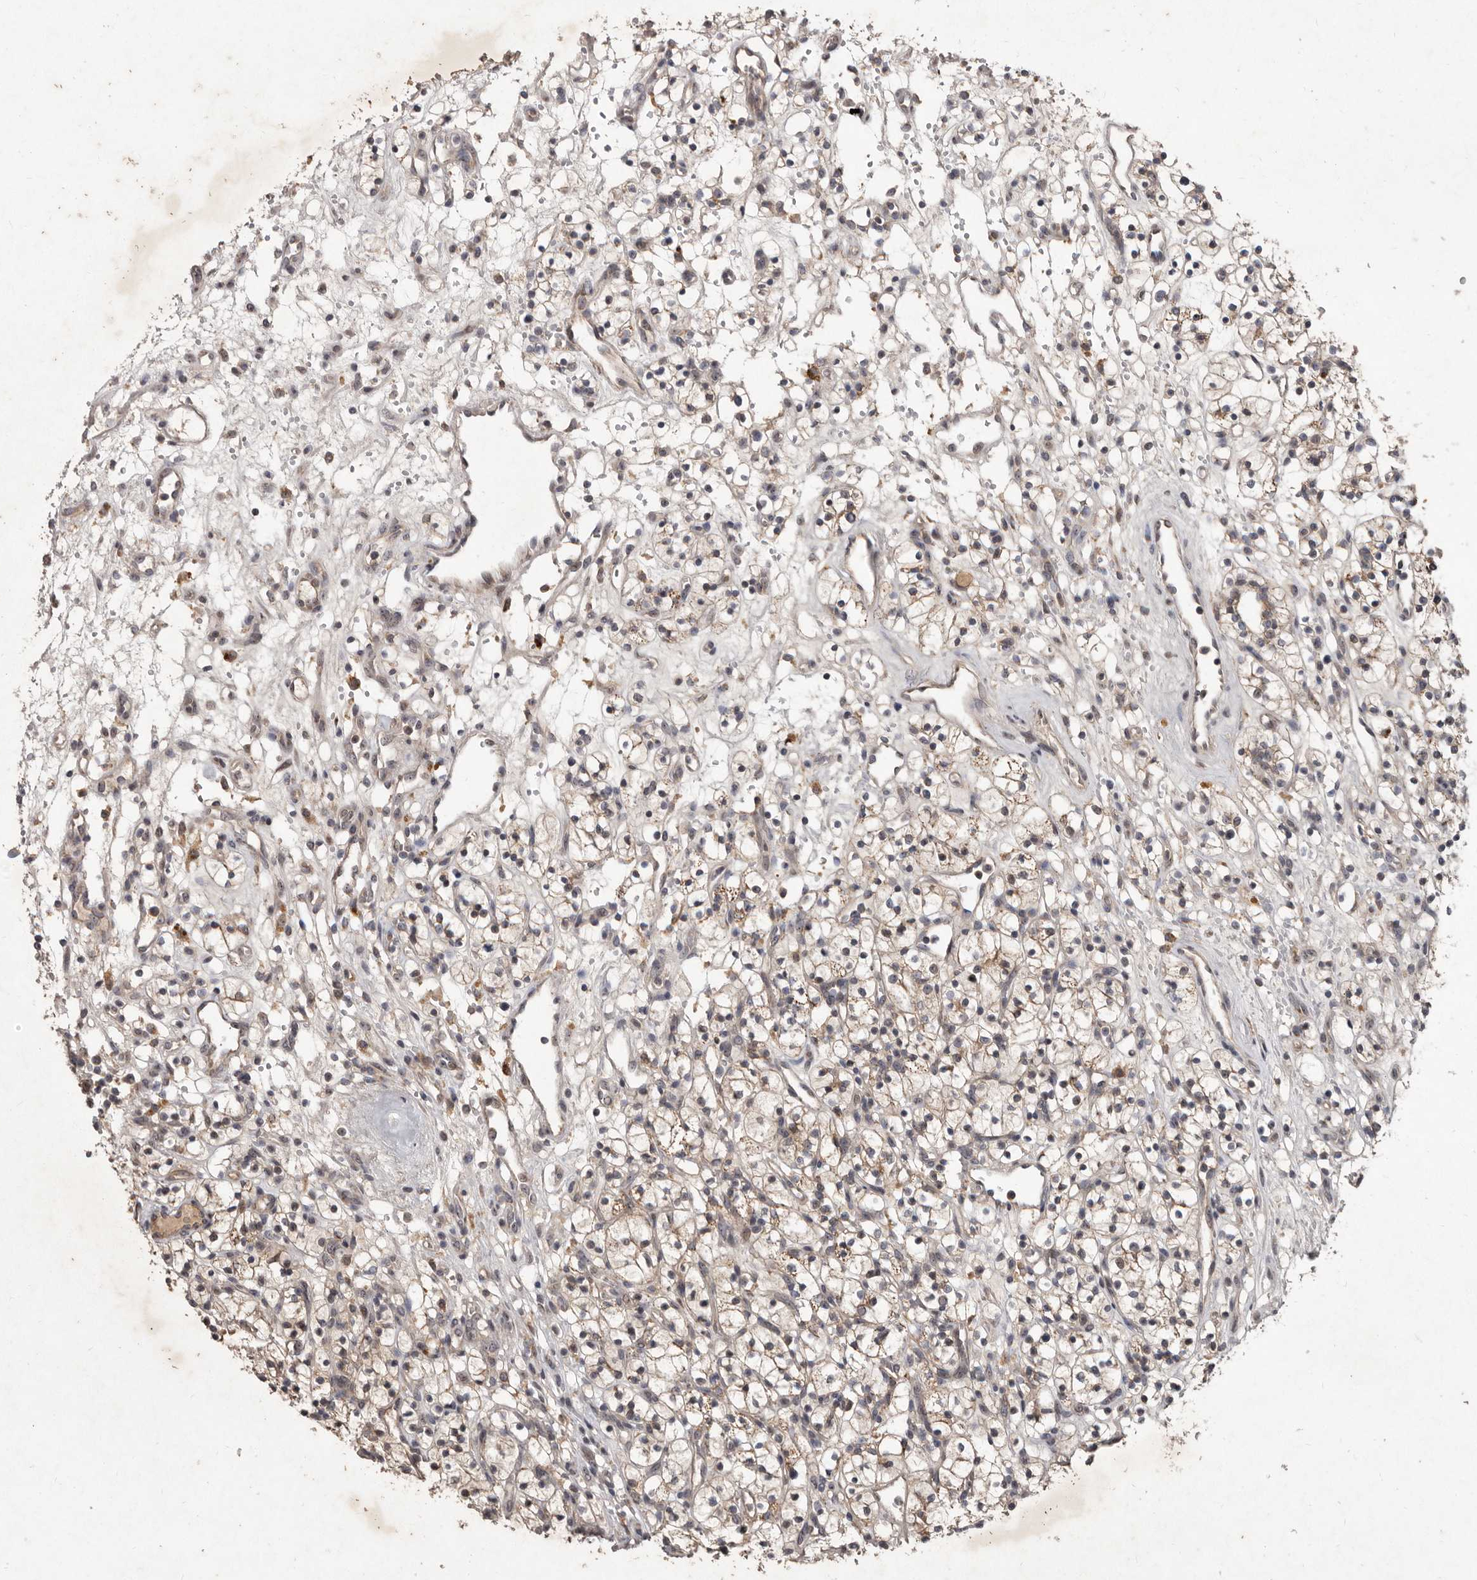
{"staining": {"intensity": "weak", "quantity": ">75%", "location": "cytoplasmic/membranous"}, "tissue": "renal cancer", "cell_type": "Tumor cells", "image_type": "cancer", "snomed": [{"axis": "morphology", "description": "Adenocarcinoma, NOS"}, {"axis": "topography", "description": "Kidney"}], "caption": "Weak cytoplasmic/membranous protein staining is identified in approximately >75% of tumor cells in renal cancer. The staining was performed using DAB to visualize the protein expression in brown, while the nuclei were stained in blue with hematoxylin (Magnification: 20x).", "gene": "FLAD1", "patient": {"sex": "female", "age": 57}}